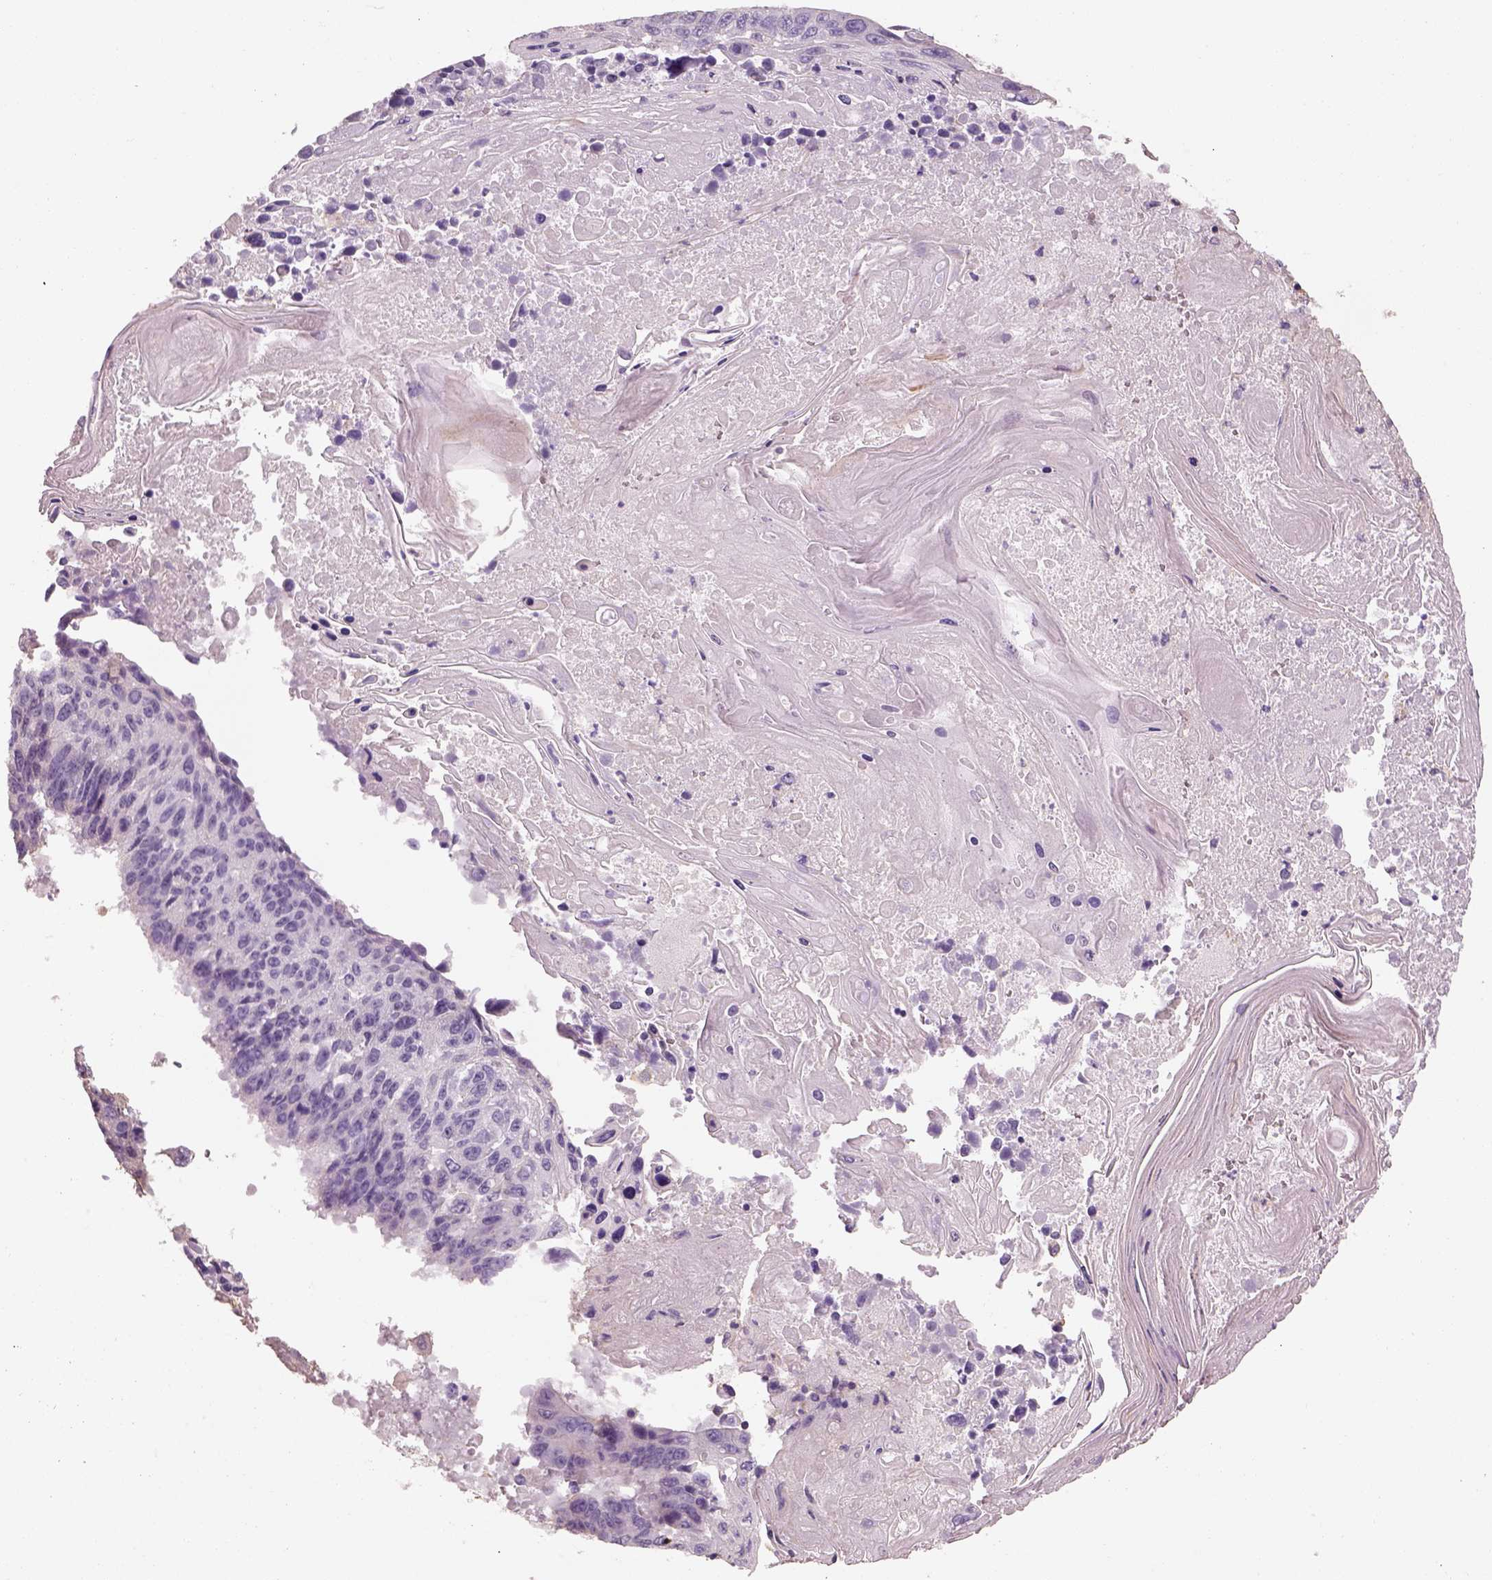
{"staining": {"intensity": "negative", "quantity": "none", "location": "none"}, "tissue": "lung cancer", "cell_type": "Tumor cells", "image_type": "cancer", "snomed": [{"axis": "morphology", "description": "Squamous cell carcinoma, NOS"}, {"axis": "topography", "description": "Lung"}], "caption": "This is an immunohistochemistry (IHC) micrograph of human squamous cell carcinoma (lung). There is no staining in tumor cells.", "gene": "OTUD6A", "patient": {"sex": "male", "age": 73}}